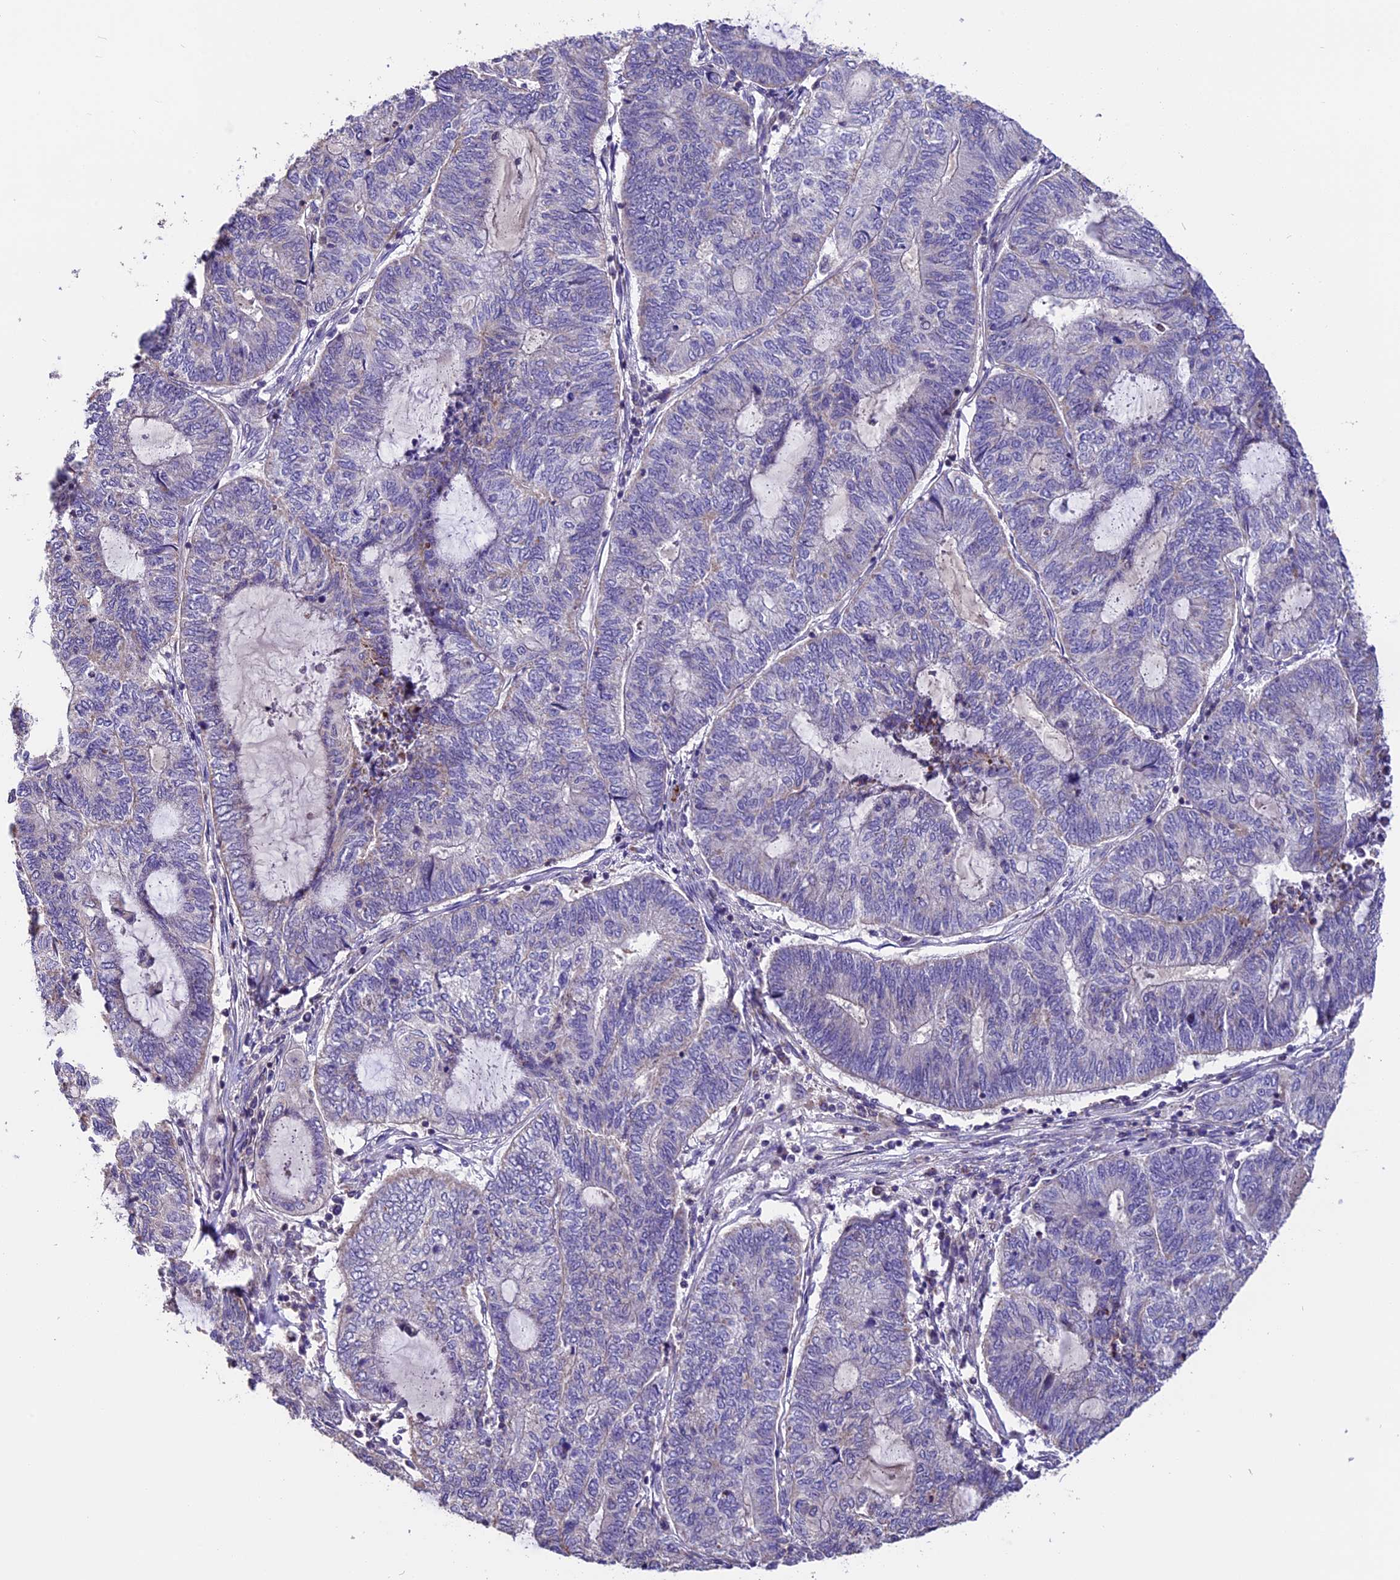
{"staining": {"intensity": "negative", "quantity": "none", "location": "none"}, "tissue": "endometrial cancer", "cell_type": "Tumor cells", "image_type": "cancer", "snomed": [{"axis": "morphology", "description": "Adenocarcinoma, NOS"}, {"axis": "topography", "description": "Uterus"}, {"axis": "topography", "description": "Endometrium"}], "caption": "Tumor cells show no significant protein expression in adenocarcinoma (endometrial).", "gene": "DDX28", "patient": {"sex": "female", "age": 70}}